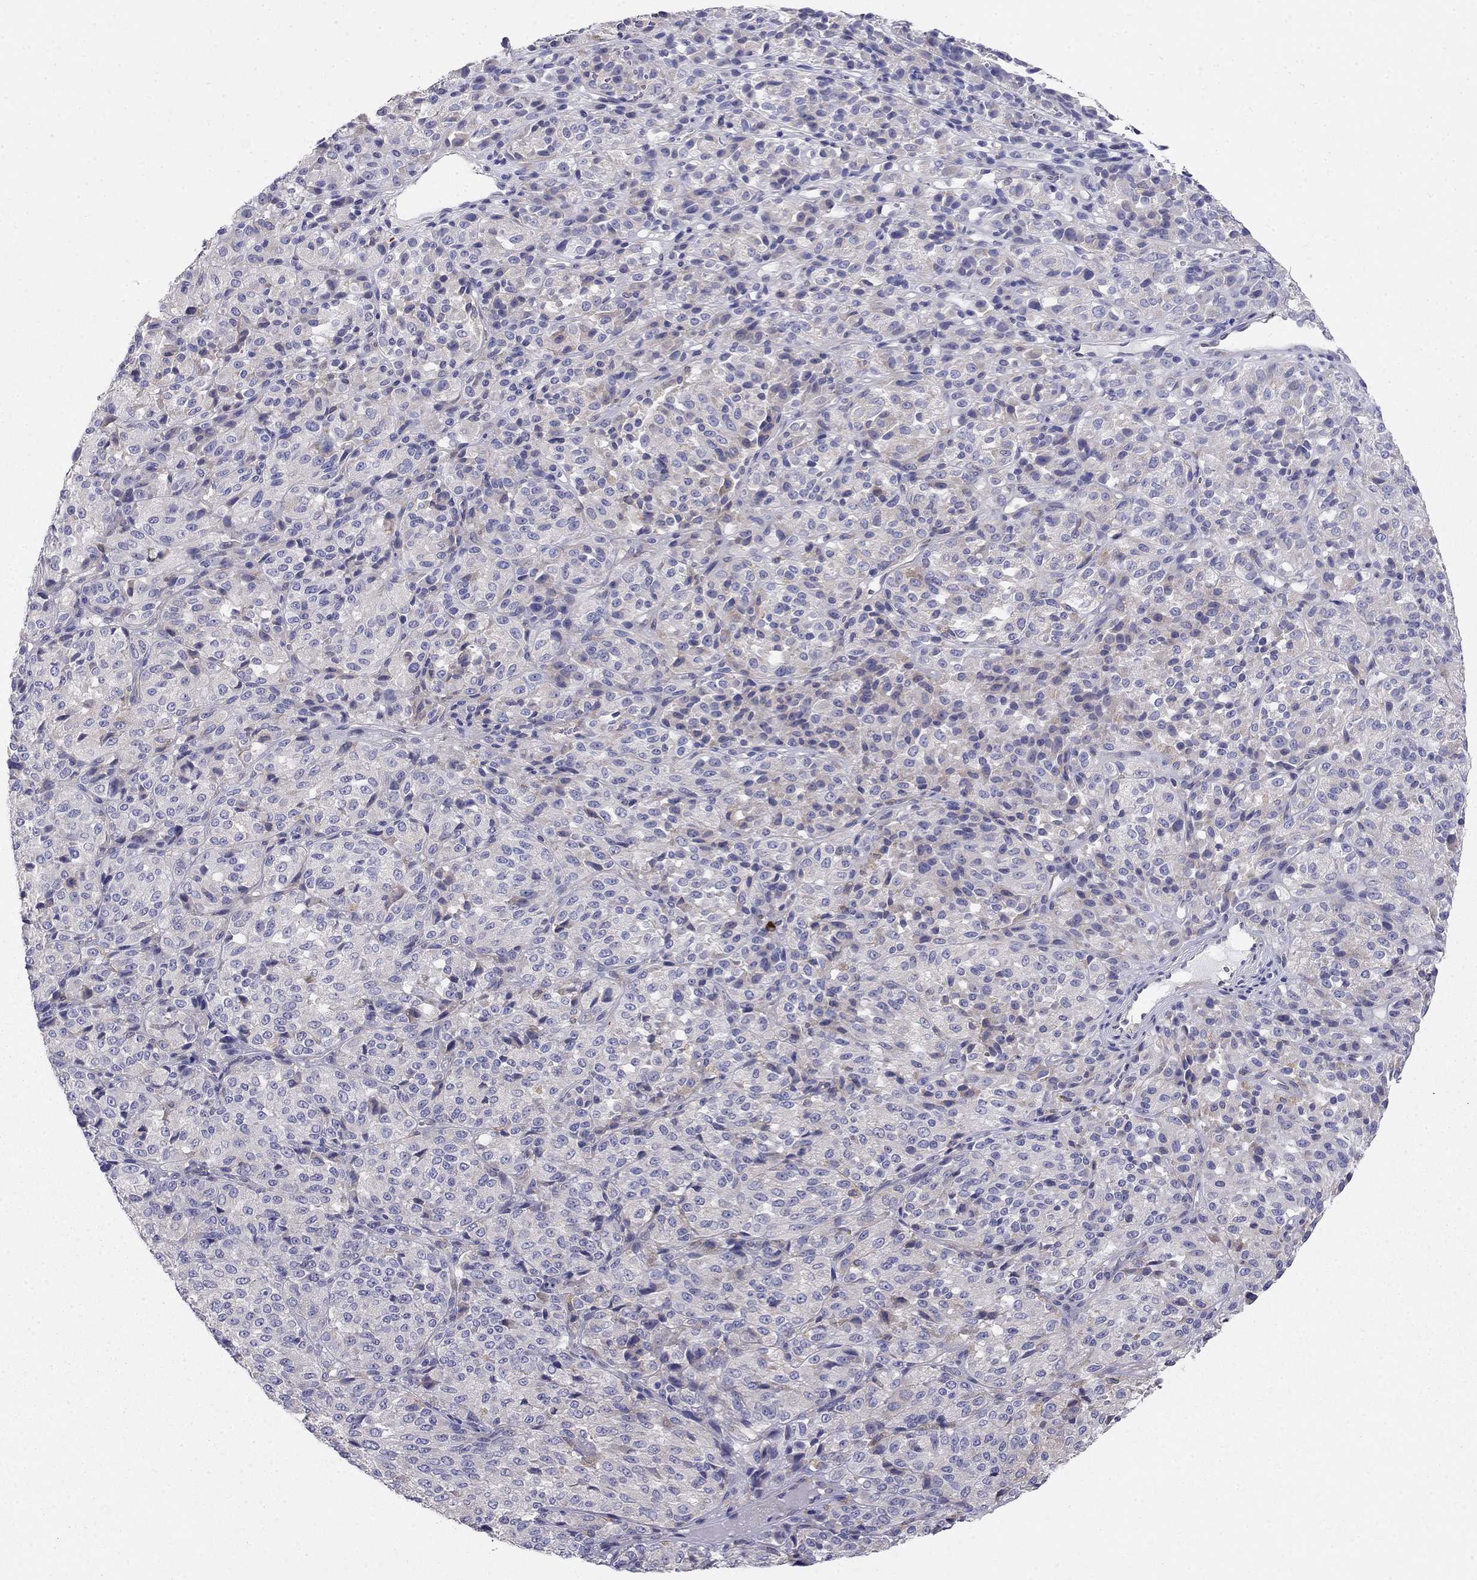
{"staining": {"intensity": "negative", "quantity": "none", "location": "none"}, "tissue": "melanoma", "cell_type": "Tumor cells", "image_type": "cancer", "snomed": [{"axis": "morphology", "description": "Malignant melanoma, Metastatic site"}, {"axis": "topography", "description": "Brain"}], "caption": "Tumor cells are negative for brown protein staining in malignant melanoma (metastatic site). (DAB (3,3'-diaminobenzidine) immunohistochemistry (IHC), high magnification).", "gene": "LONRF2", "patient": {"sex": "female", "age": 56}}